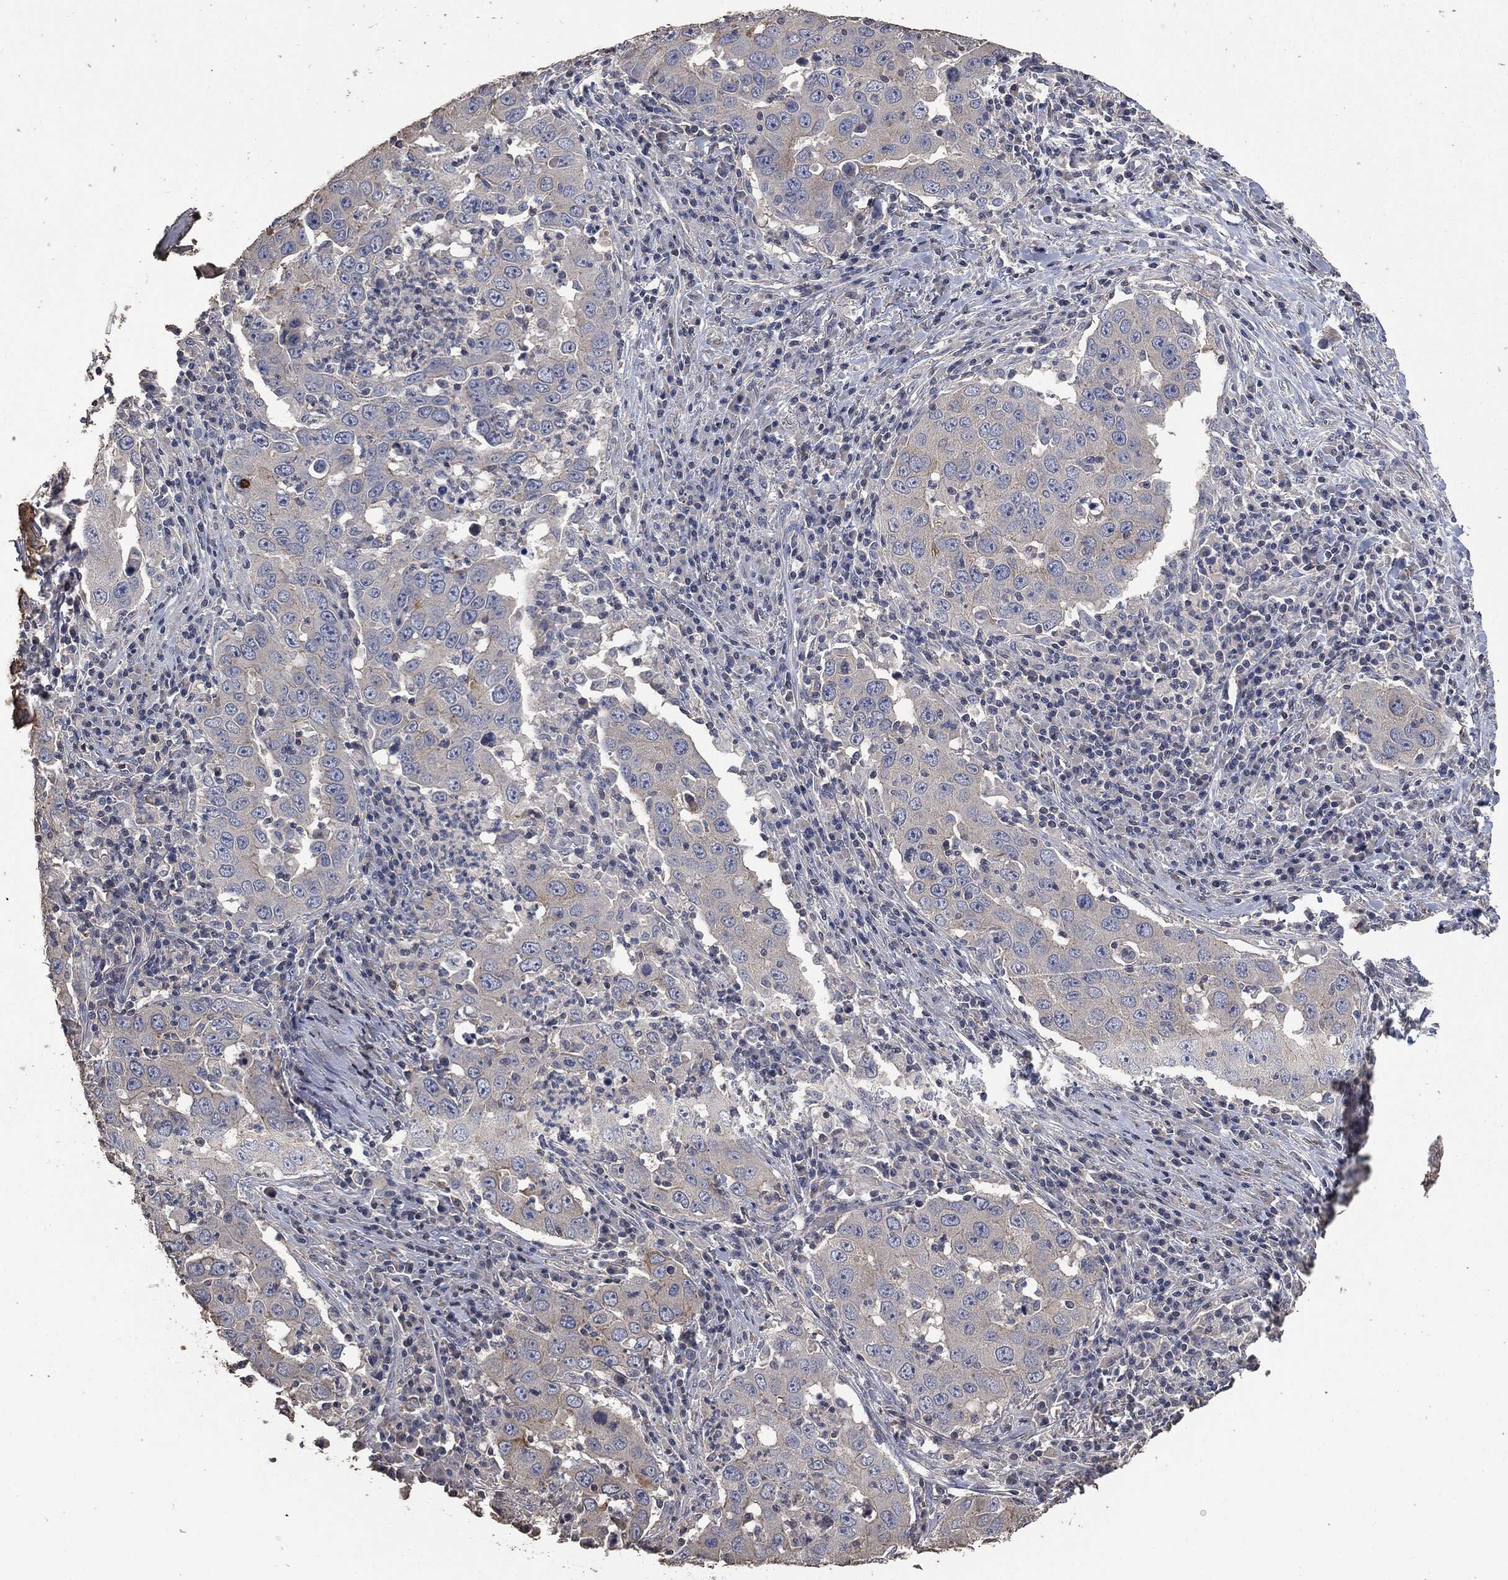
{"staining": {"intensity": "weak", "quantity": "<25%", "location": "cytoplasmic/membranous"}, "tissue": "lung cancer", "cell_type": "Tumor cells", "image_type": "cancer", "snomed": [{"axis": "morphology", "description": "Adenocarcinoma, NOS"}, {"axis": "topography", "description": "Lung"}], "caption": "Tumor cells show no significant staining in lung cancer.", "gene": "MSLN", "patient": {"sex": "male", "age": 73}}